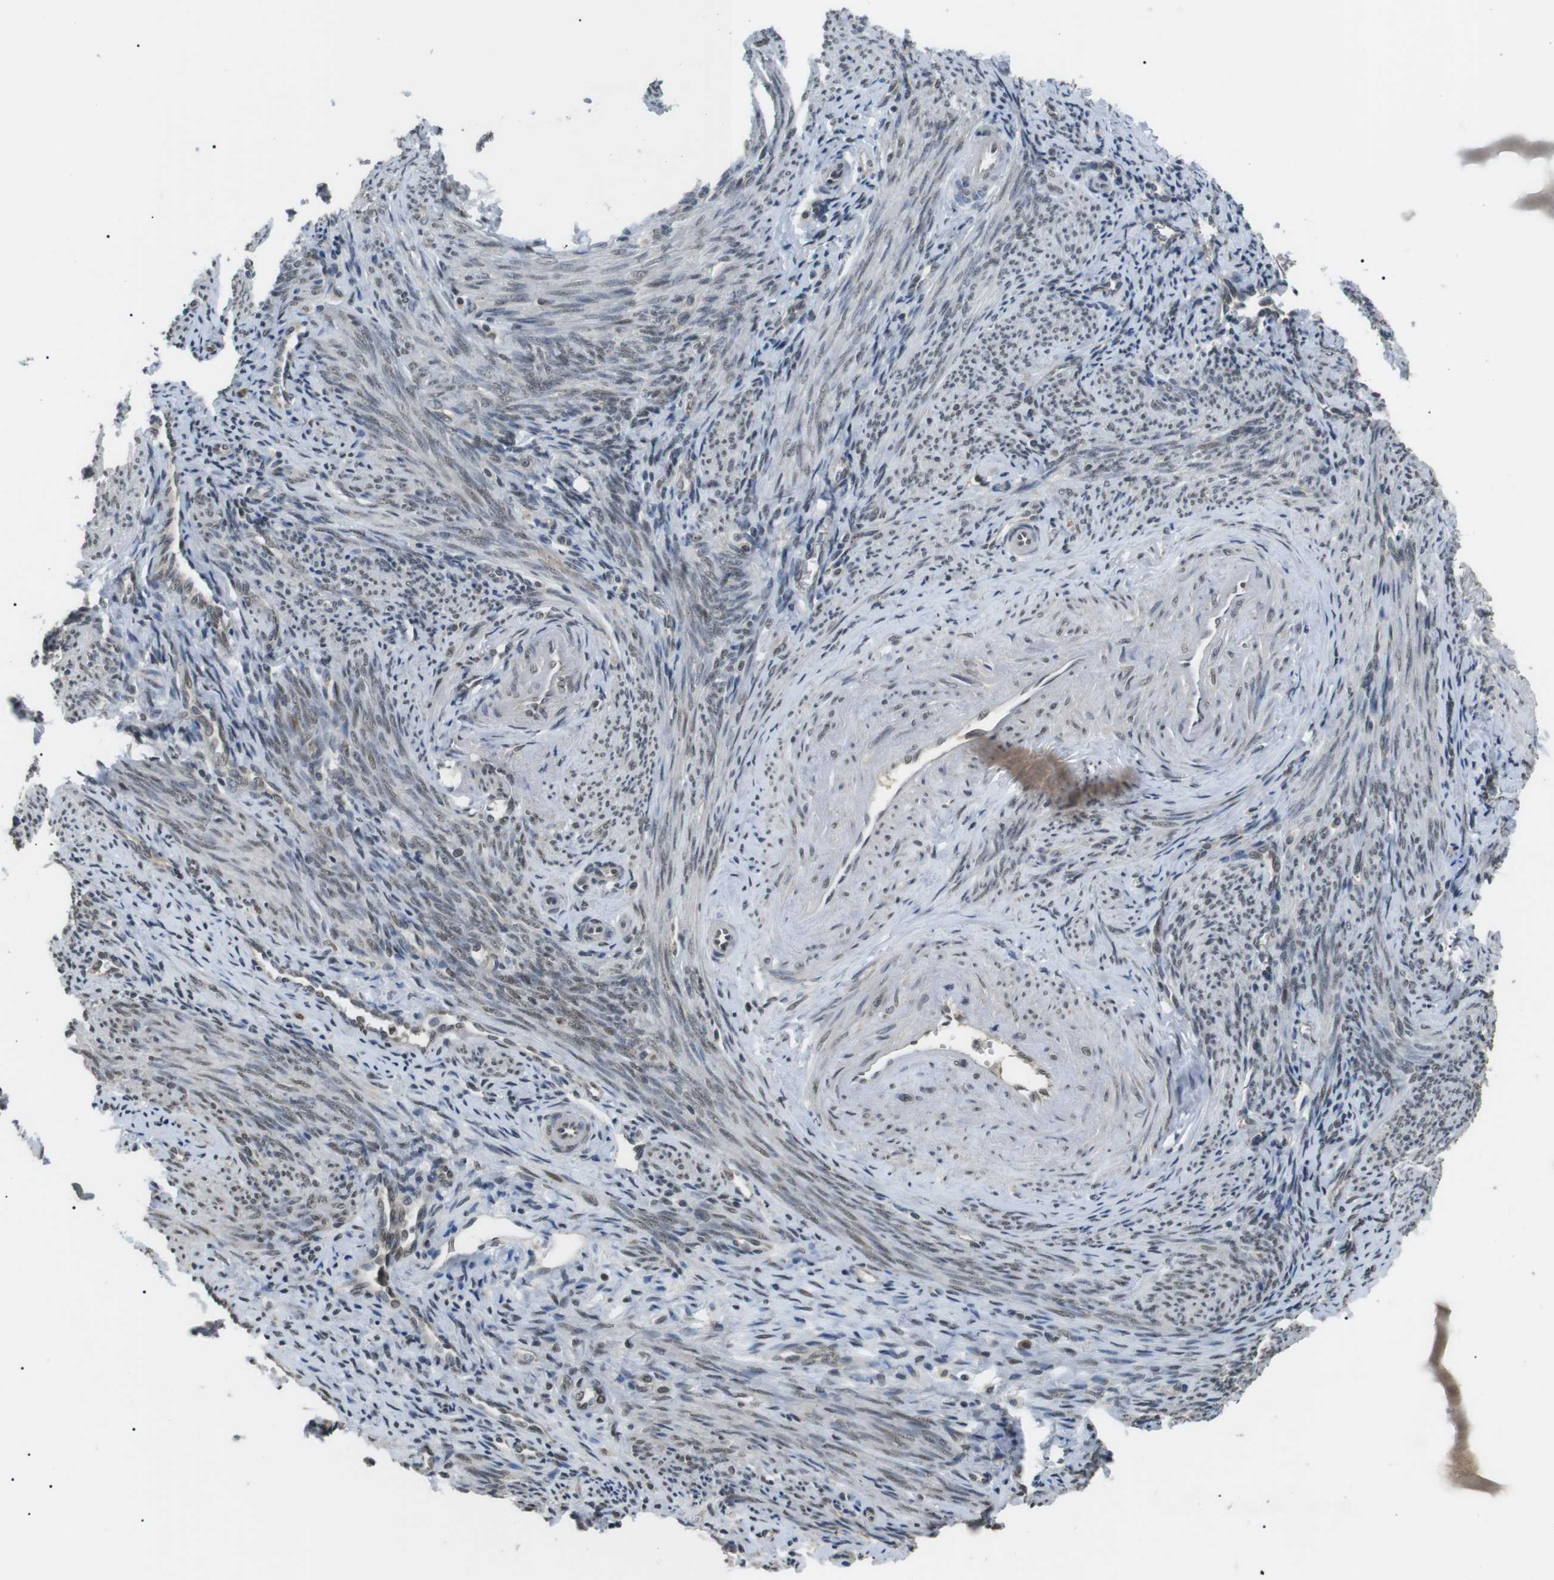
{"staining": {"intensity": "weak", "quantity": "25%-75%", "location": "cytoplasmic/membranous,nuclear"}, "tissue": "endometrium", "cell_type": "Cells in endometrial stroma", "image_type": "normal", "snomed": [{"axis": "morphology", "description": "Normal tissue, NOS"}, {"axis": "topography", "description": "Endometrium"}], "caption": "Immunohistochemical staining of benign endometrium demonstrates 25%-75% levels of weak cytoplasmic/membranous,nuclear protein expression in approximately 25%-75% of cells in endometrial stroma.", "gene": "ORAI3", "patient": {"sex": "female", "age": 50}}